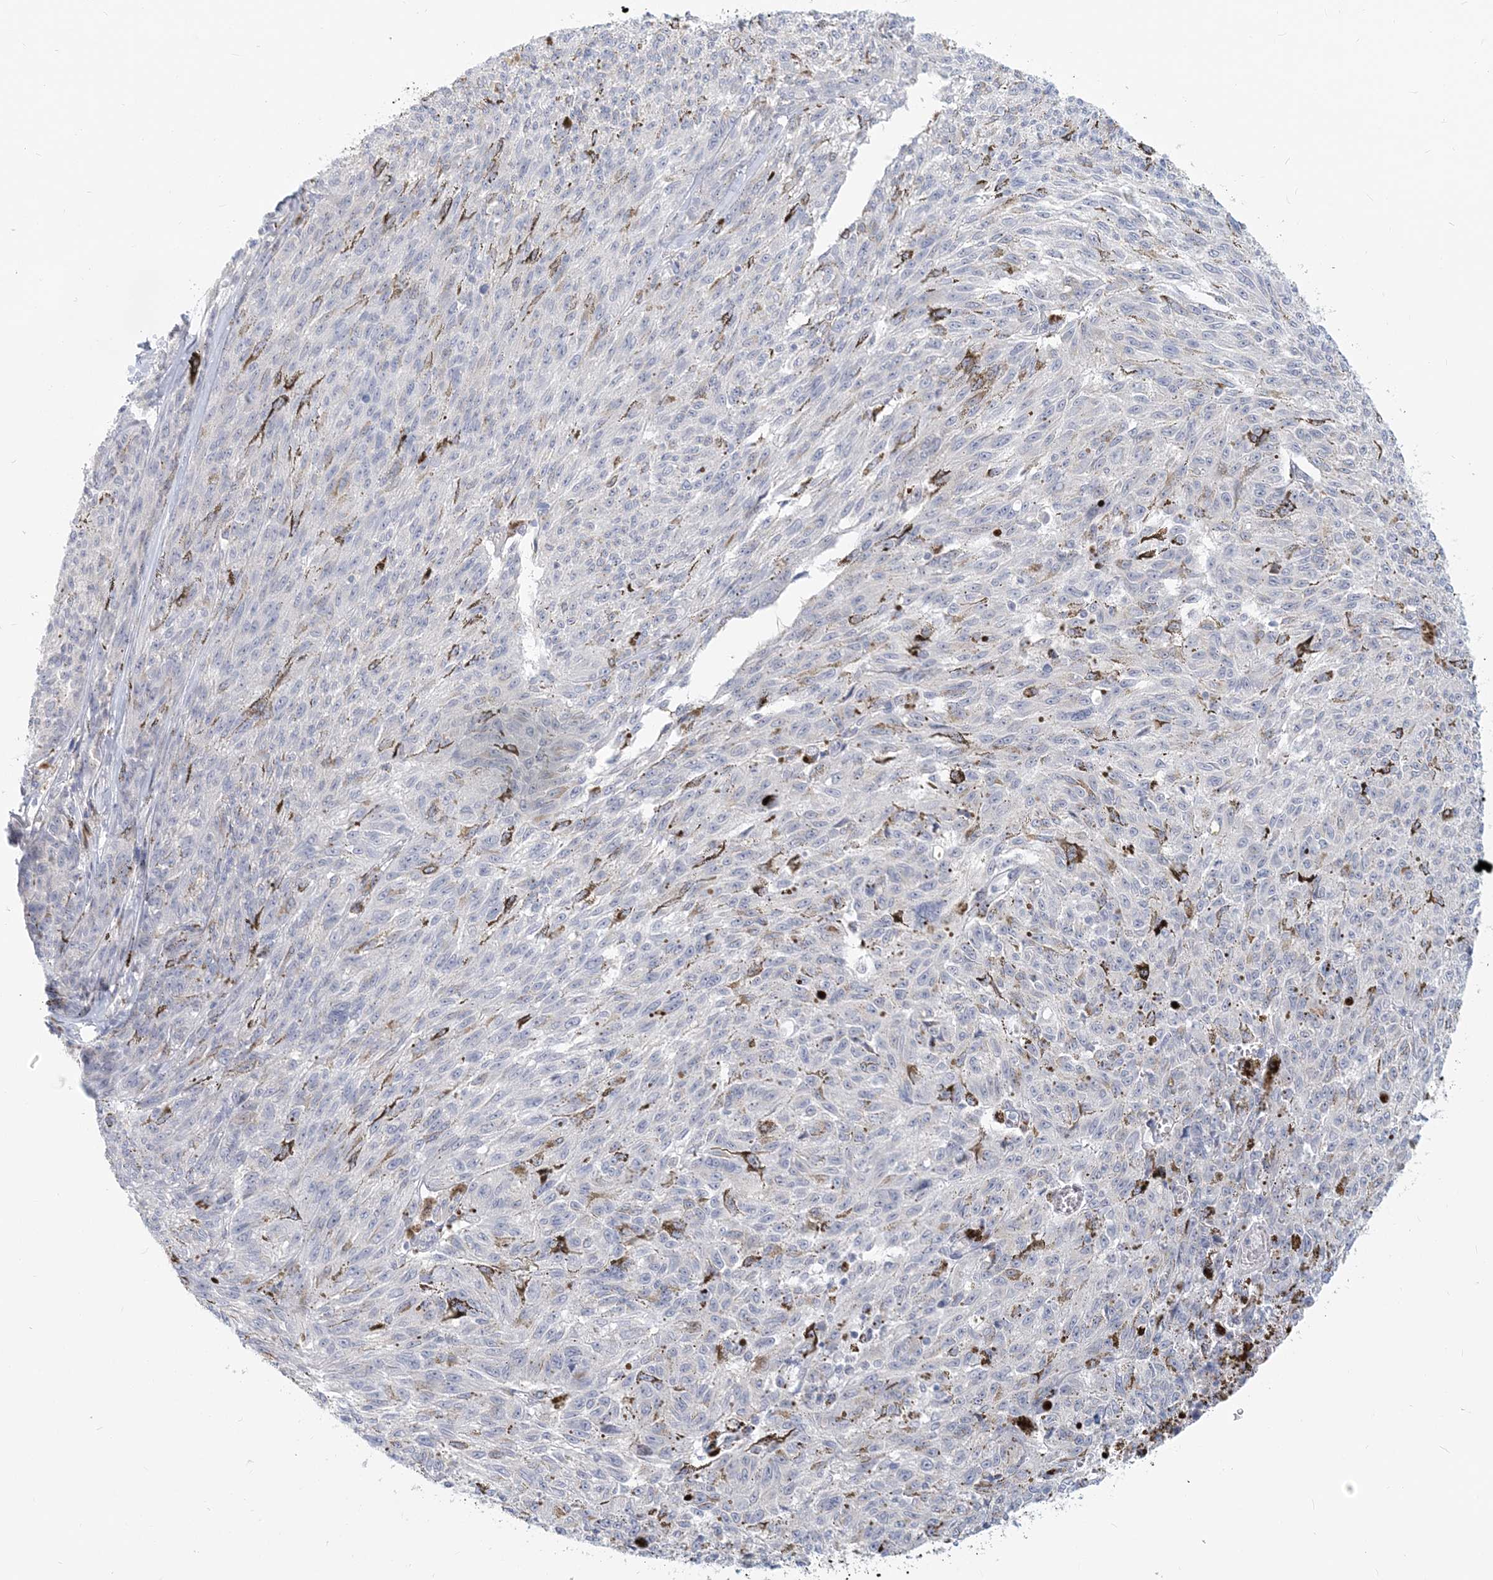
{"staining": {"intensity": "negative", "quantity": "none", "location": "none"}, "tissue": "melanoma", "cell_type": "Tumor cells", "image_type": "cancer", "snomed": [{"axis": "morphology", "description": "Malignant melanoma, NOS"}, {"axis": "topography", "description": "Skin"}], "caption": "The IHC micrograph has no significant positivity in tumor cells of melanoma tissue. (Immunohistochemistry, brightfield microscopy, high magnification).", "gene": "GMPPA", "patient": {"sex": "female", "age": 72}}